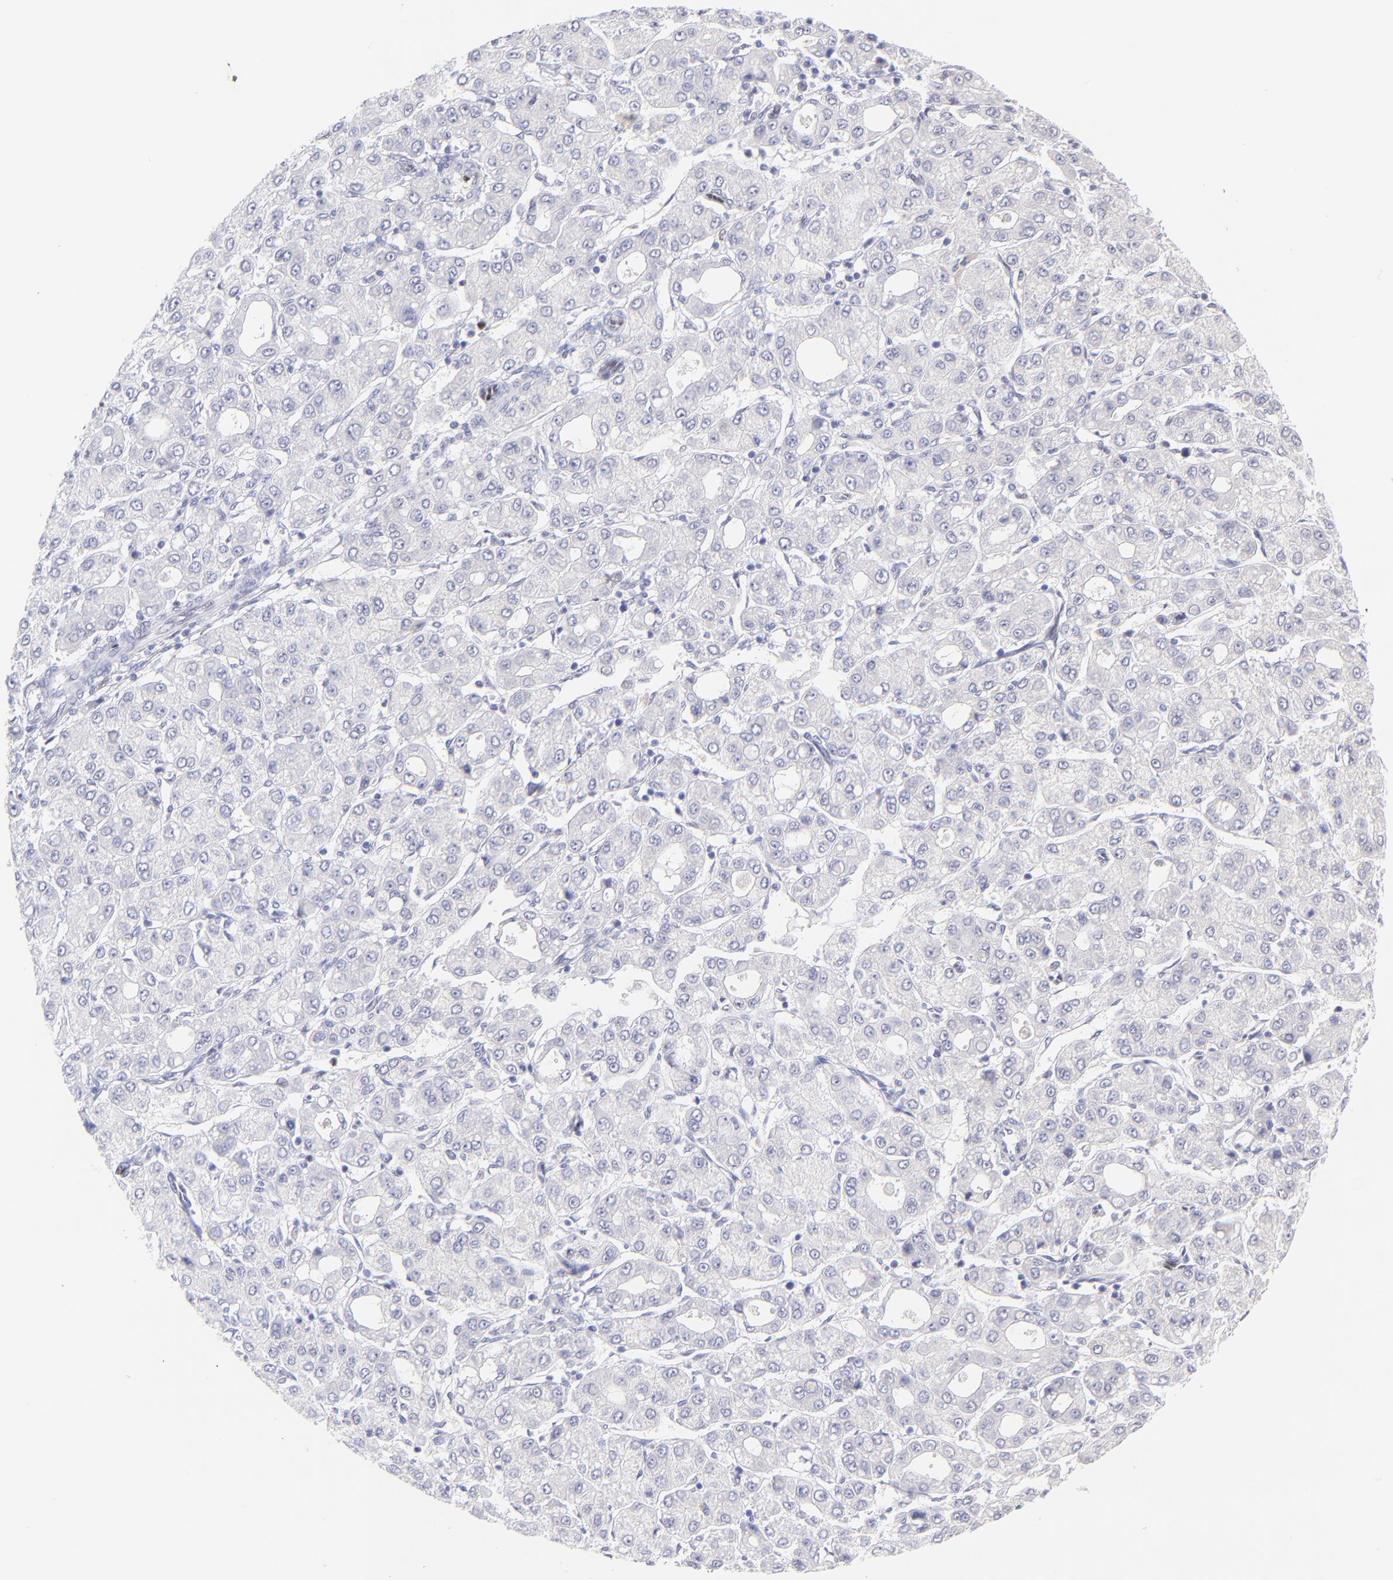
{"staining": {"intensity": "negative", "quantity": "none", "location": "none"}, "tissue": "liver cancer", "cell_type": "Tumor cells", "image_type": "cancer", "snomed": [{"axis": "morphology", "description": "Carcinoma, Hepatocellular, NOS"}, {"axis": "topography", "description": "Liver"}], "caption": "The histopathology image demonstrates no significant expression in tumor cells of hepatocellular carcinoma (liver). (Immunohistochemistry, brightfield microscopy, high magnification).", "gene": "KLF4", "patient": {"sex": "male", "age": 69}}